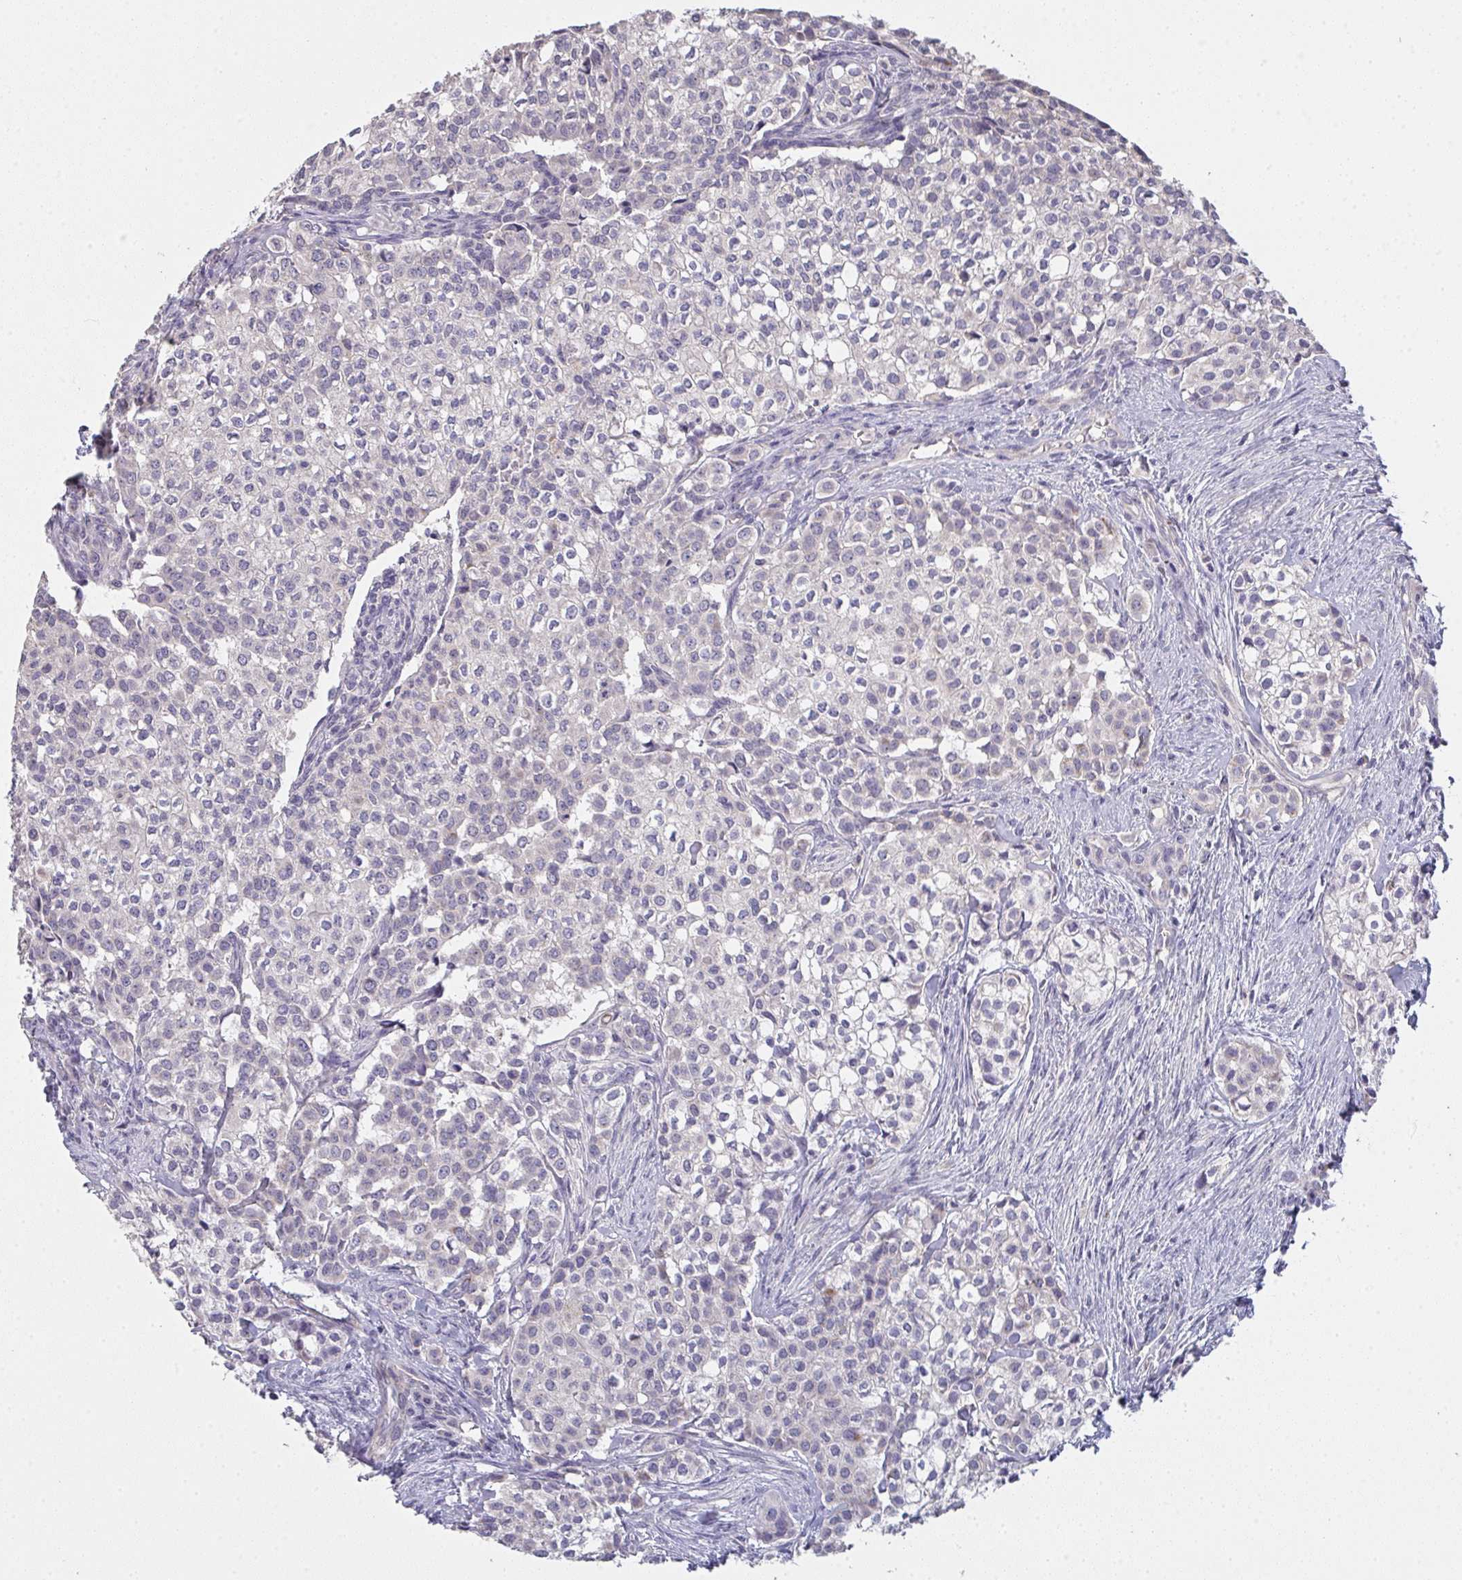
{"staining": {"intensity": "negative", "quantity": "none", "location": "none"}, "tissue": "head and neck cancer", "cell_type": "Tumor cells", "image_type": "cancer", "snomed": [{"axis": "morphology", "description": "Adenocarcinoma, NOS"}, {"axis": "topography", "description": "Head-Neck"}], "caption": "Immunohistochemistry histopathology image of human head and neck cancer (adenocarcinoma) stained for a protein (brown), which reveals no staining in tumor cells.", "gene": "TMEM219", "patient": {"sex": "male", "age": 81}}